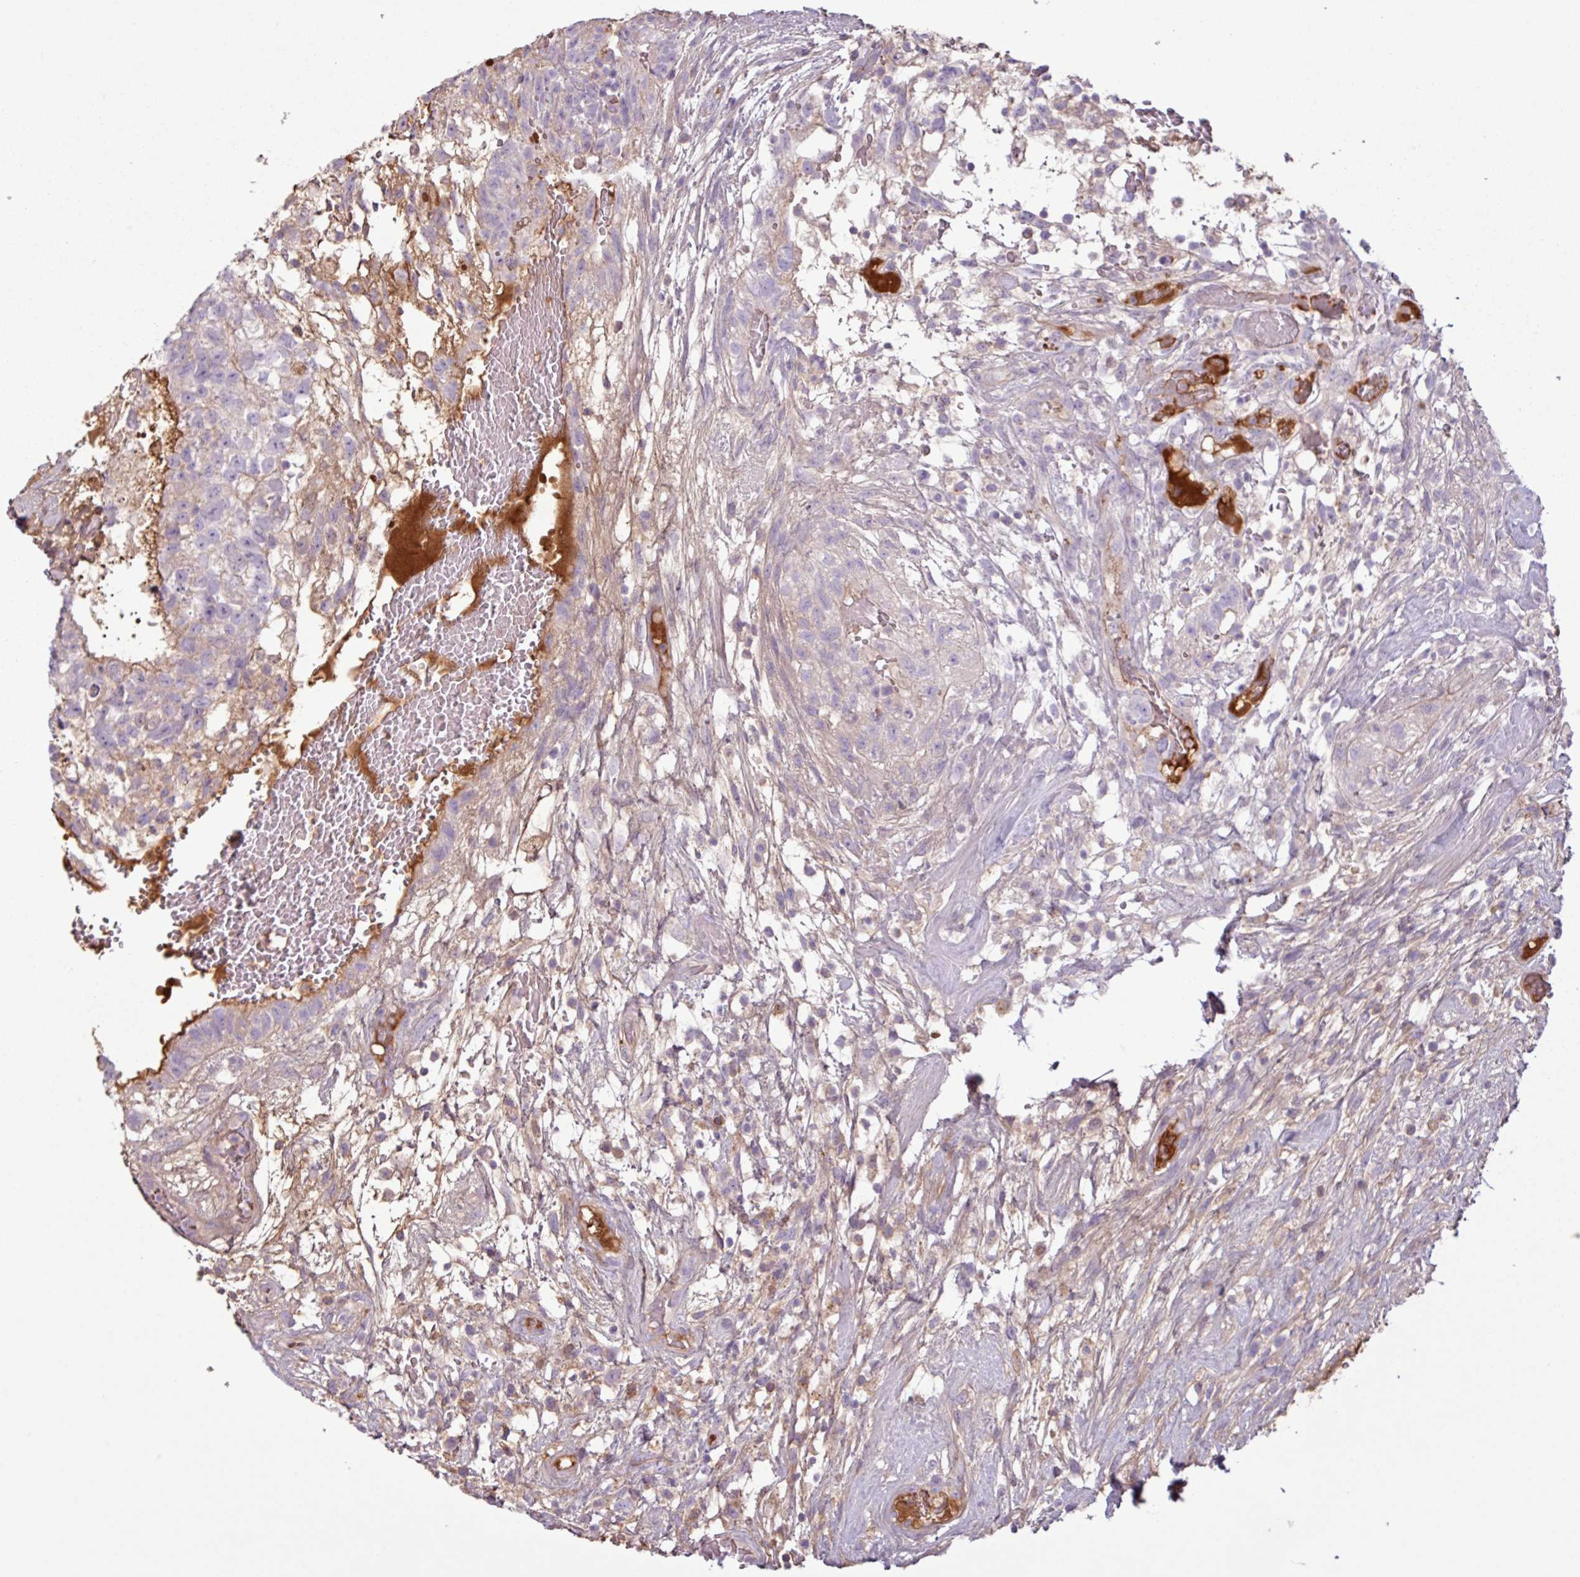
{"staining": {"intensity": "moderate", "quantity": "<25%", "location": "cytoplasmic/membranous"}, "tissue": "testis cancer", "cell_type": "Tumor cells", "image_type": "cancer", "snomed": [{"axis": "morphology", "description": "Normal tissue, NOS"}, {"axis": "morphology", "description": "Carcinoma, Embryonal, NOS"}, {"axis": "topography", "description": "Testis"}], "caption": "Testis cancer tissue reveals moderate cytoplasmic/membranous positivity in approximately <25% of tumor cells, visualized by immunohistochemistry.", "gene": "C4B", "patient": {"sex": "male", "age": 32}}